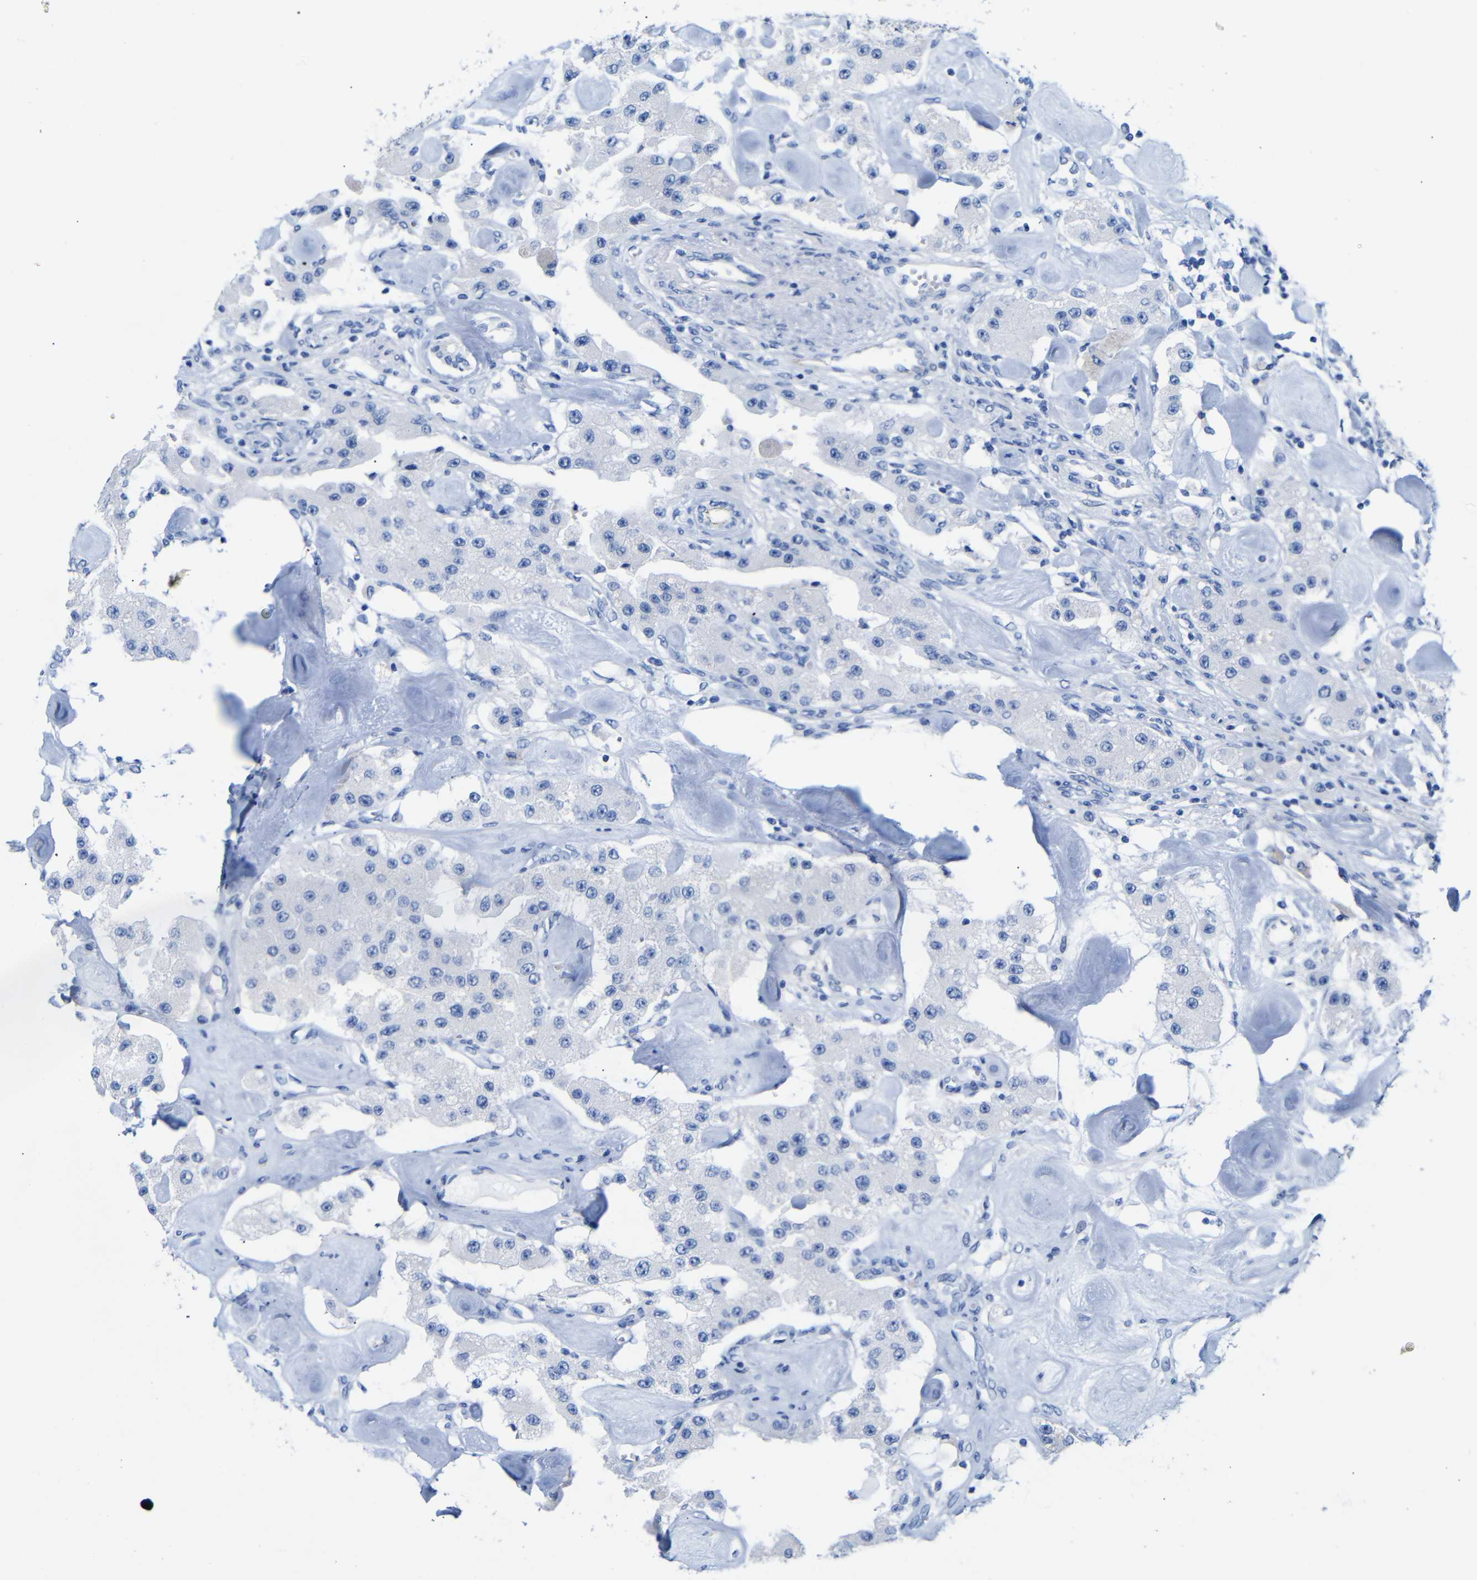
{"staining": {"intensity": "negative", "quantity": "none", "location": "none"}, "tissue": "carcinoid", "cell_type": "Tumor cells", "image_type": "cancer", "snomed": [{"axis": "morphology", "description": "Carcinoid, malignant, NOS"}, {"axis": "topography", "description": "Pancreas"}], "caption": "Tumor cells show no significant staining in carcinoid.", "gene": "CGNL1", "patient": {"sex": "male", "age": 41}}